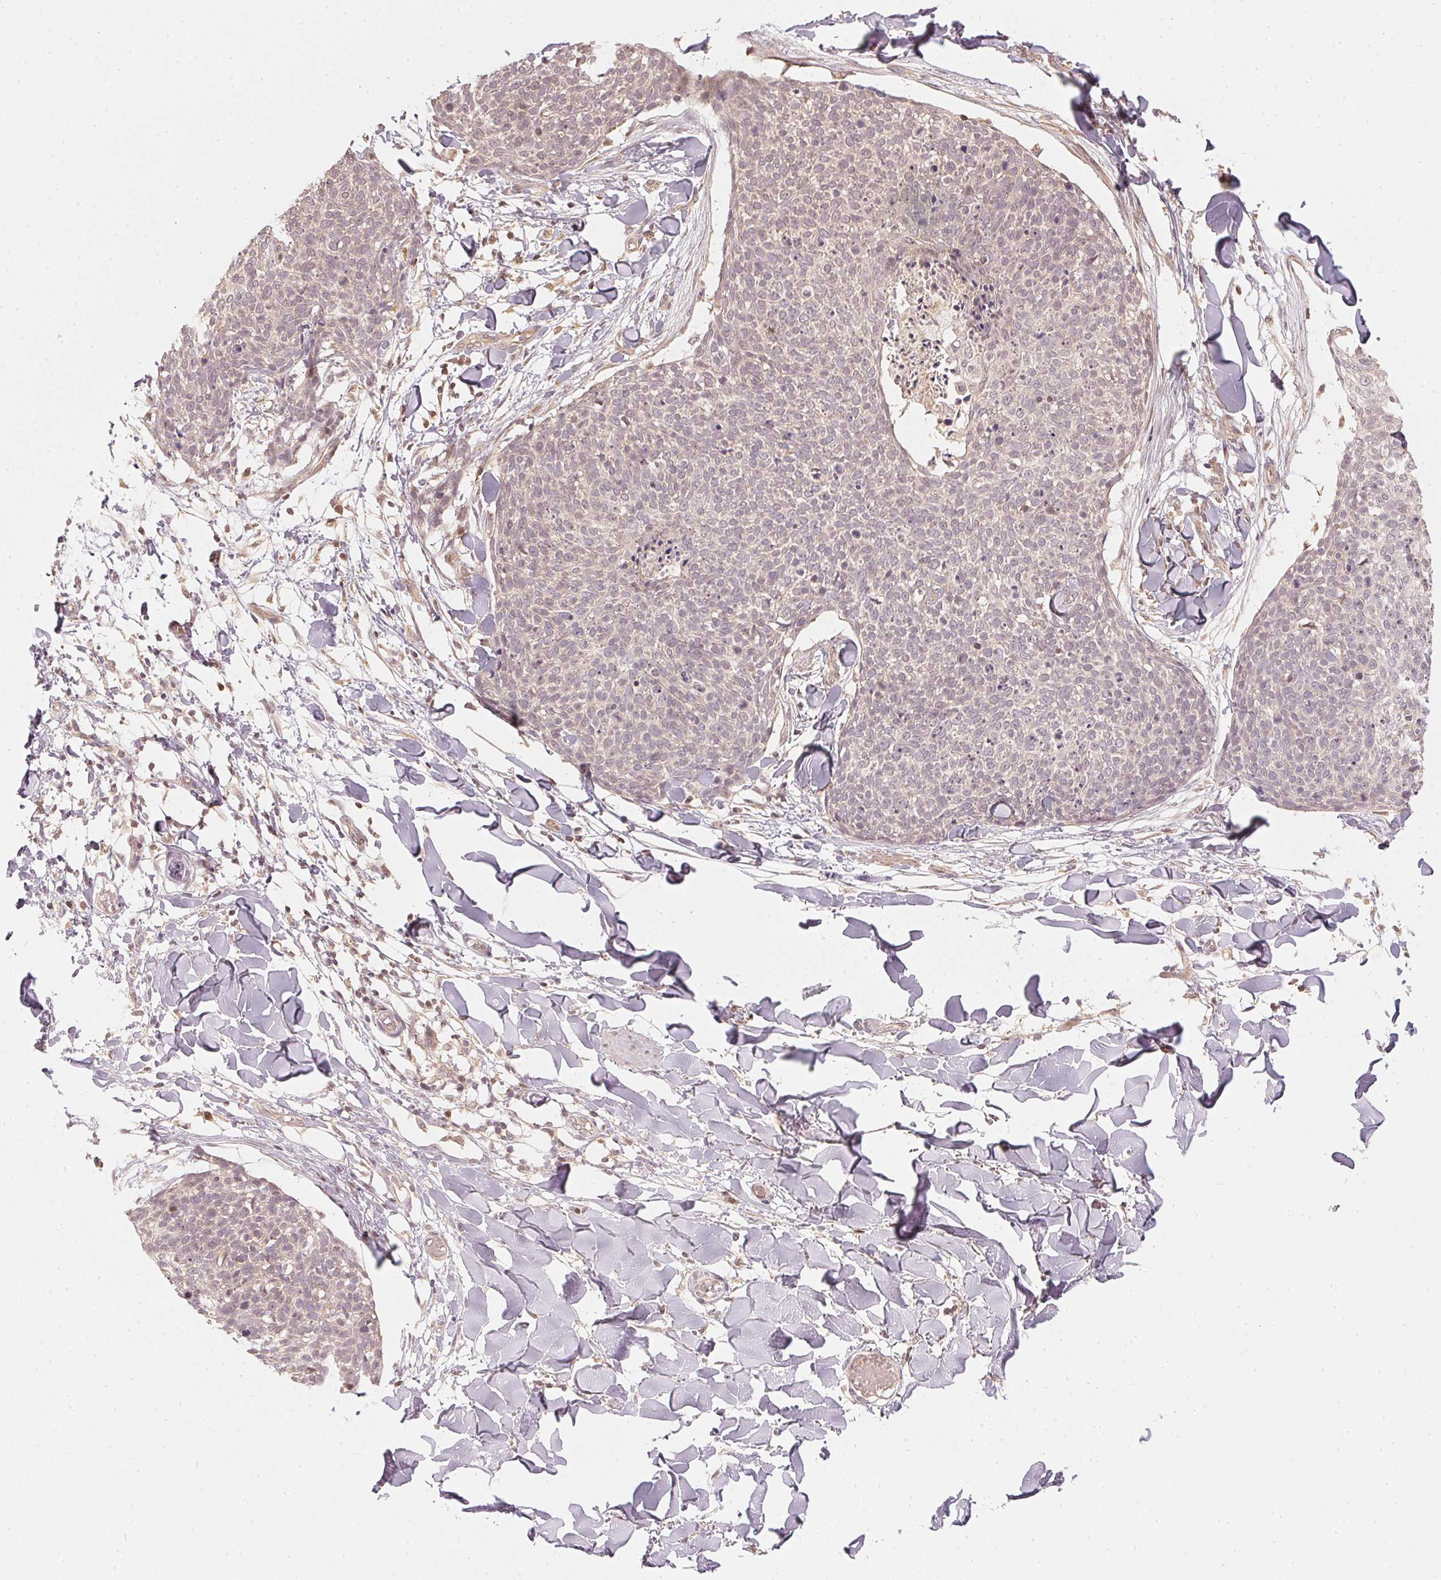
{"staining": {"intensity": "negative", "quantity": "none", "location": "none"}, "tissue": "skin cancer", "cell_type": "Tumor cells", "image_type": "cancer", "snomed": [{"axis": "morphology", "description": "Squamous cell carcinoma, NOS"}, {"axis": "topography", "description": "Skin"}, {"axis": "topography", "description": "Vulva"}], "caption": "High magnification brightfield microscopy of skin cancer (squamous cell carcinoma) stained with DAB (3,3'-diaminobenzidine) (brown) and counterstained with hematoxylin (blue): tumor cells show no significant positivity.", "gene": "UBE2L3", "patient": {"sex": "female", "age": 75}}